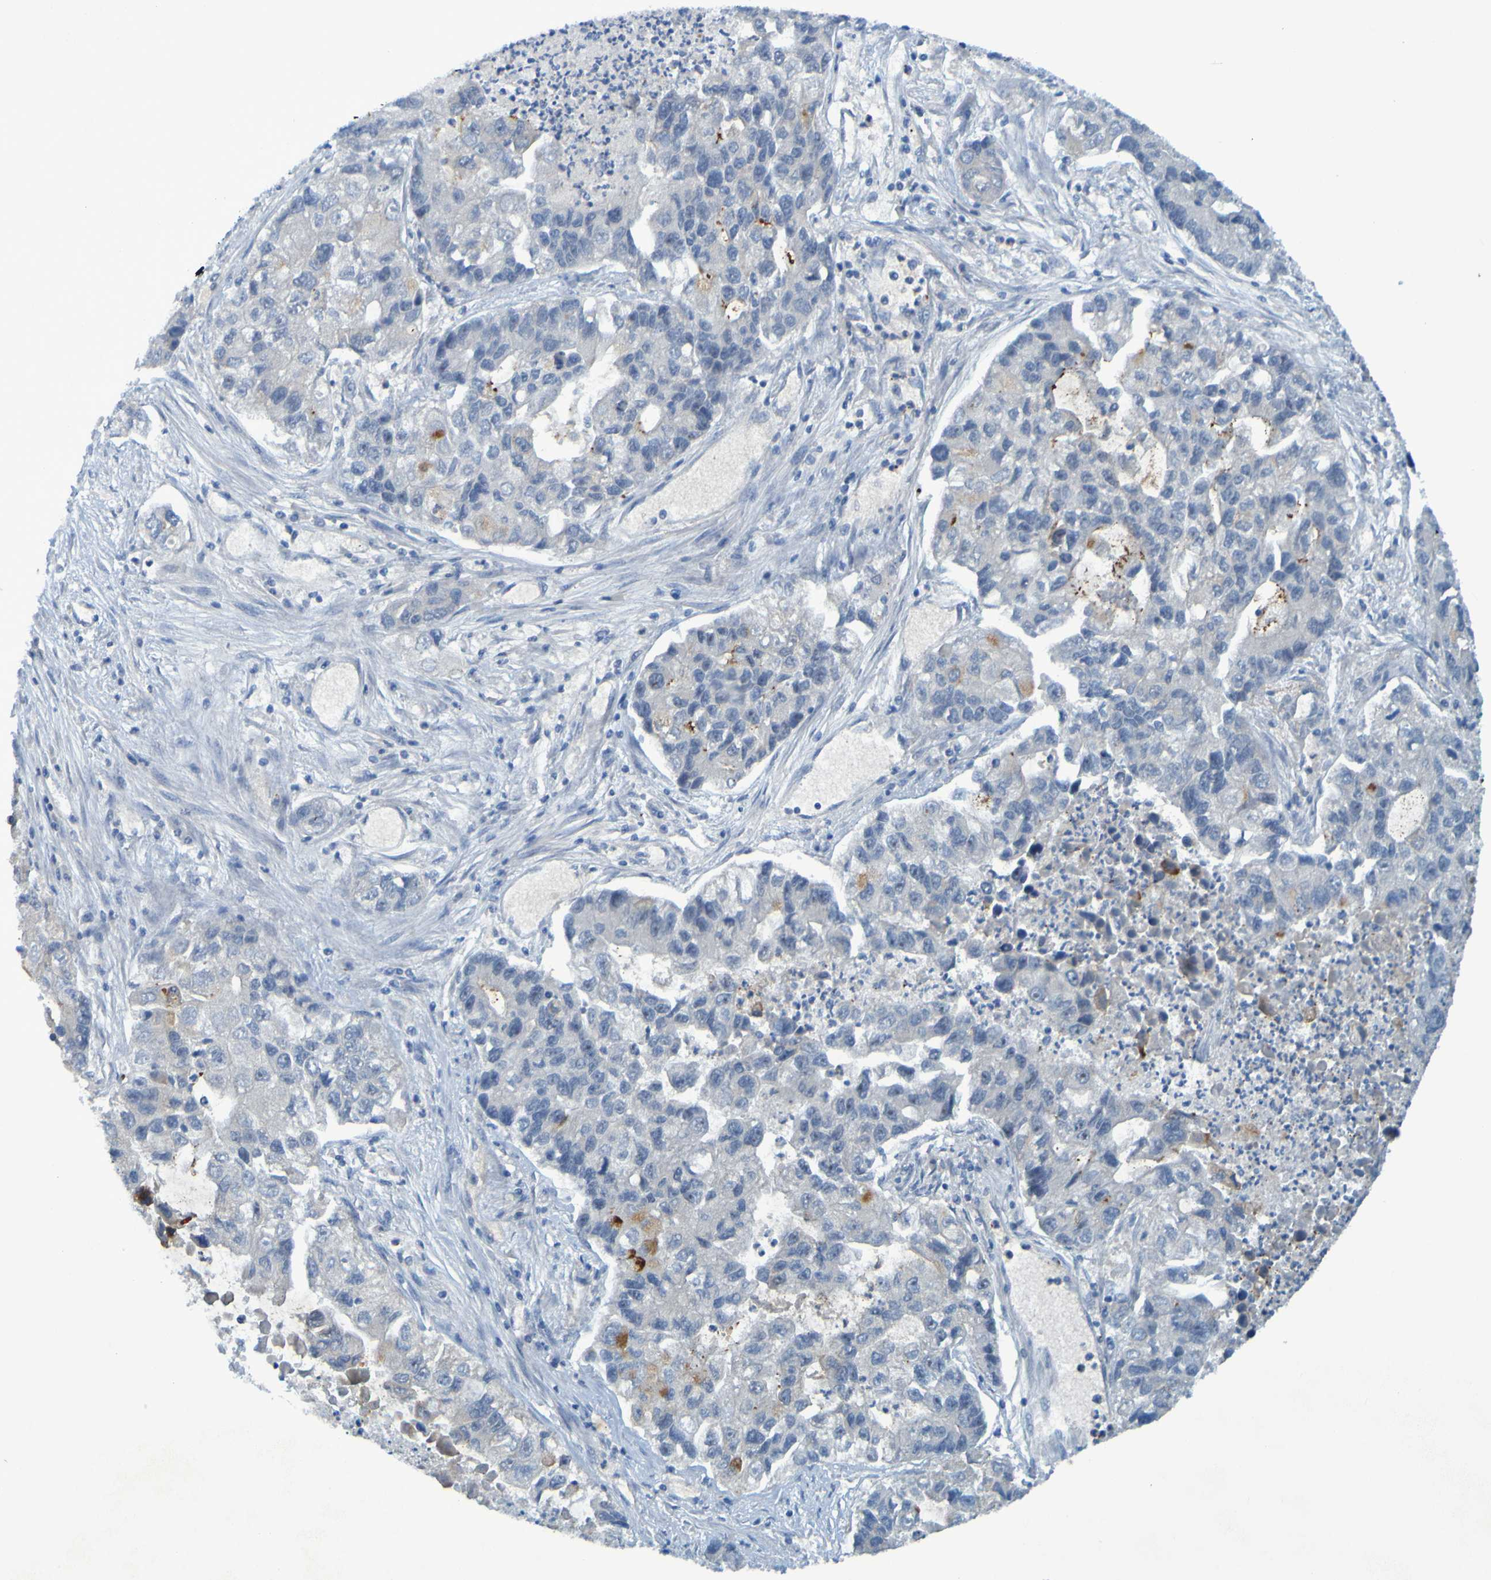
{"staining": {"intensity": "negative", "quantity": "none", "location": "none"}, "tissue": "lung cancer", "cell_type": "Tumor cells", "image_type": "cancer", "snomed": [{"axis": "morphology", "description": "Adenocarcinoma, NOS"}, {"axis": "topography", "description": "Lung"}], "caption": "Immunohistochemistry (IHC) photomicrograph of human lung adenocarcinoma stained for a protein (brown), which shows no positivity in tumor cells.", "gene": "USP36", "patient": {"sex": "female", "age": 51}}